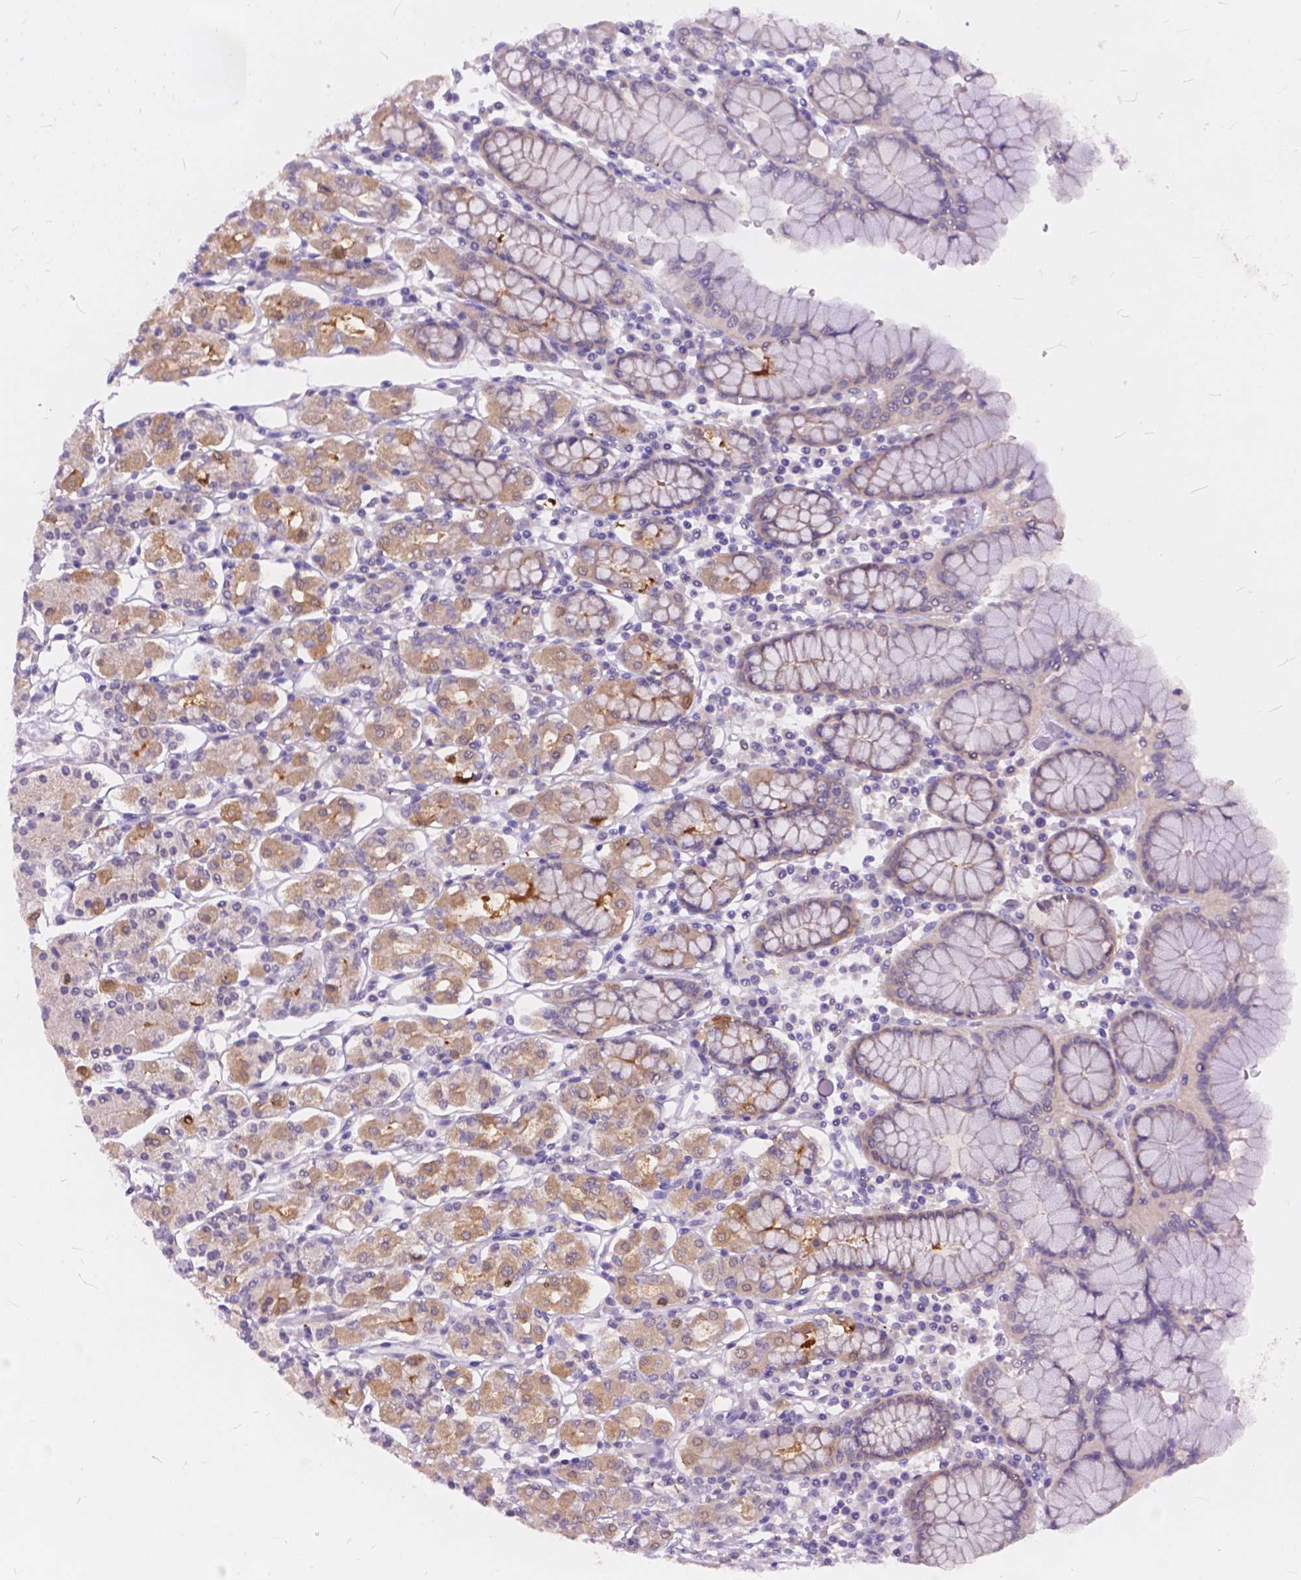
{"staining": {"intensity": "moderate", "quantity": "25%-75%", "location": "cytoplasmic/membranous"}, "tissue": "stomach", "cell_type": "Glandular cells", "image_type": "normal", "snomed": [{"axis": "morphology", "description": "Normal tissue, NOS"}, {"axis": "topography", "description": "Stomach, upper"}, {"axis": "topography", "description": "Stomach"}], "caption": "DAB immunohistochemical staining of normal stomach shows moderate cytoplasmic/membranous protein positivity in about 25%-75% of glandular cells.", "gene": "PEX11G", "patient": {"sex": "male", "age": 62}}